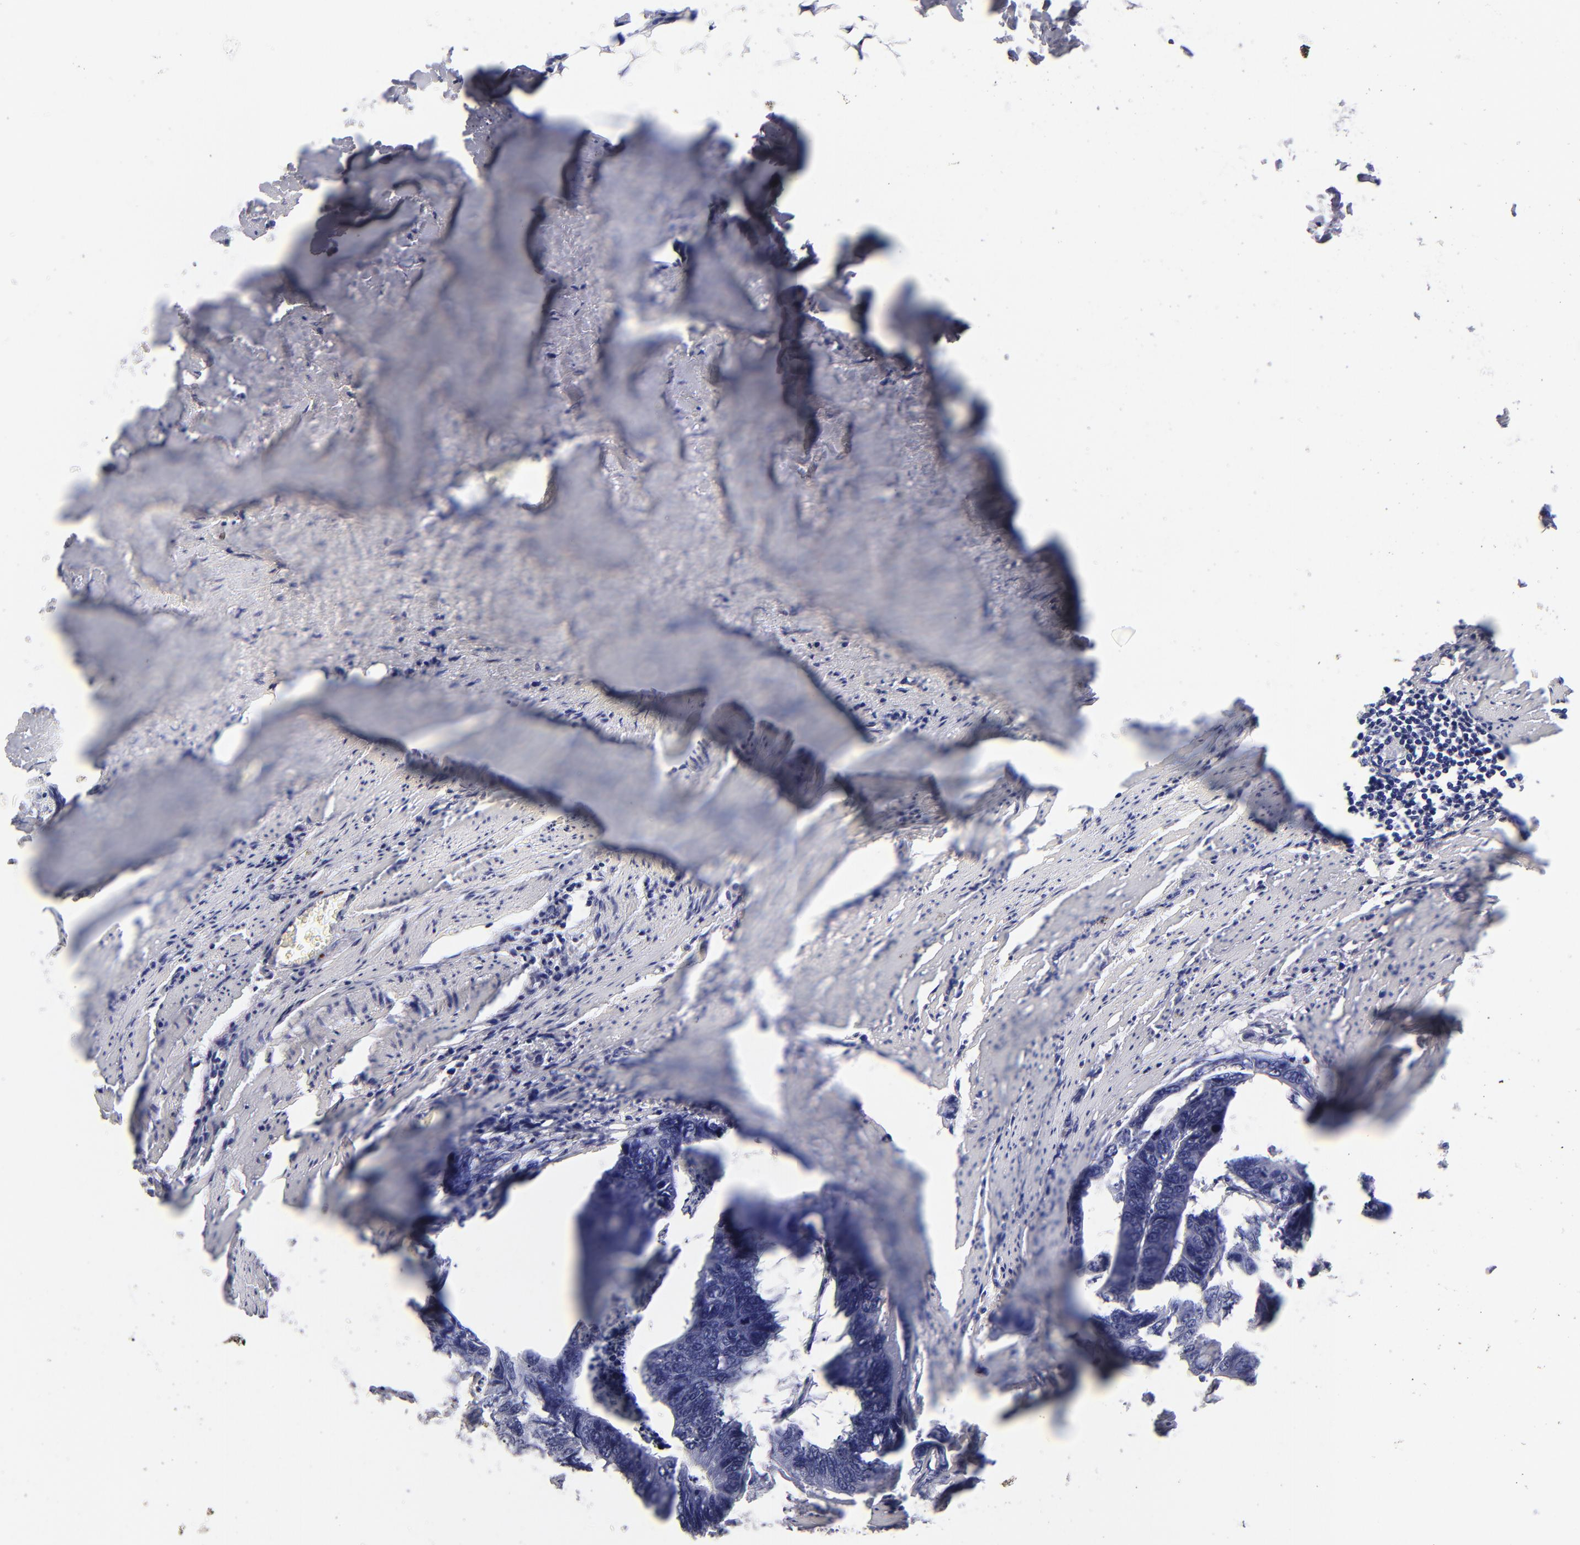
{"staining": {"intensity": "negative", "quantity": "none", "location": "none"}, "tissue": "colorectal cancer", "cell_type": "Tumor cells", "image_type": "cancer", "snomed": [{"axis": "morphology", "description": "Adenocarcinoma, NOS"}, {"axis": "topography", "description": "Colon"}], "caption": "An immunohistochemistry (IHC) histopathology image of colorectal adenocarcinoma is shown. There is no staining in tumor cells of colorectal adenocarcinoma.", "gene": "ALDOB", "patient": {"sex": "female", "age": 55}}